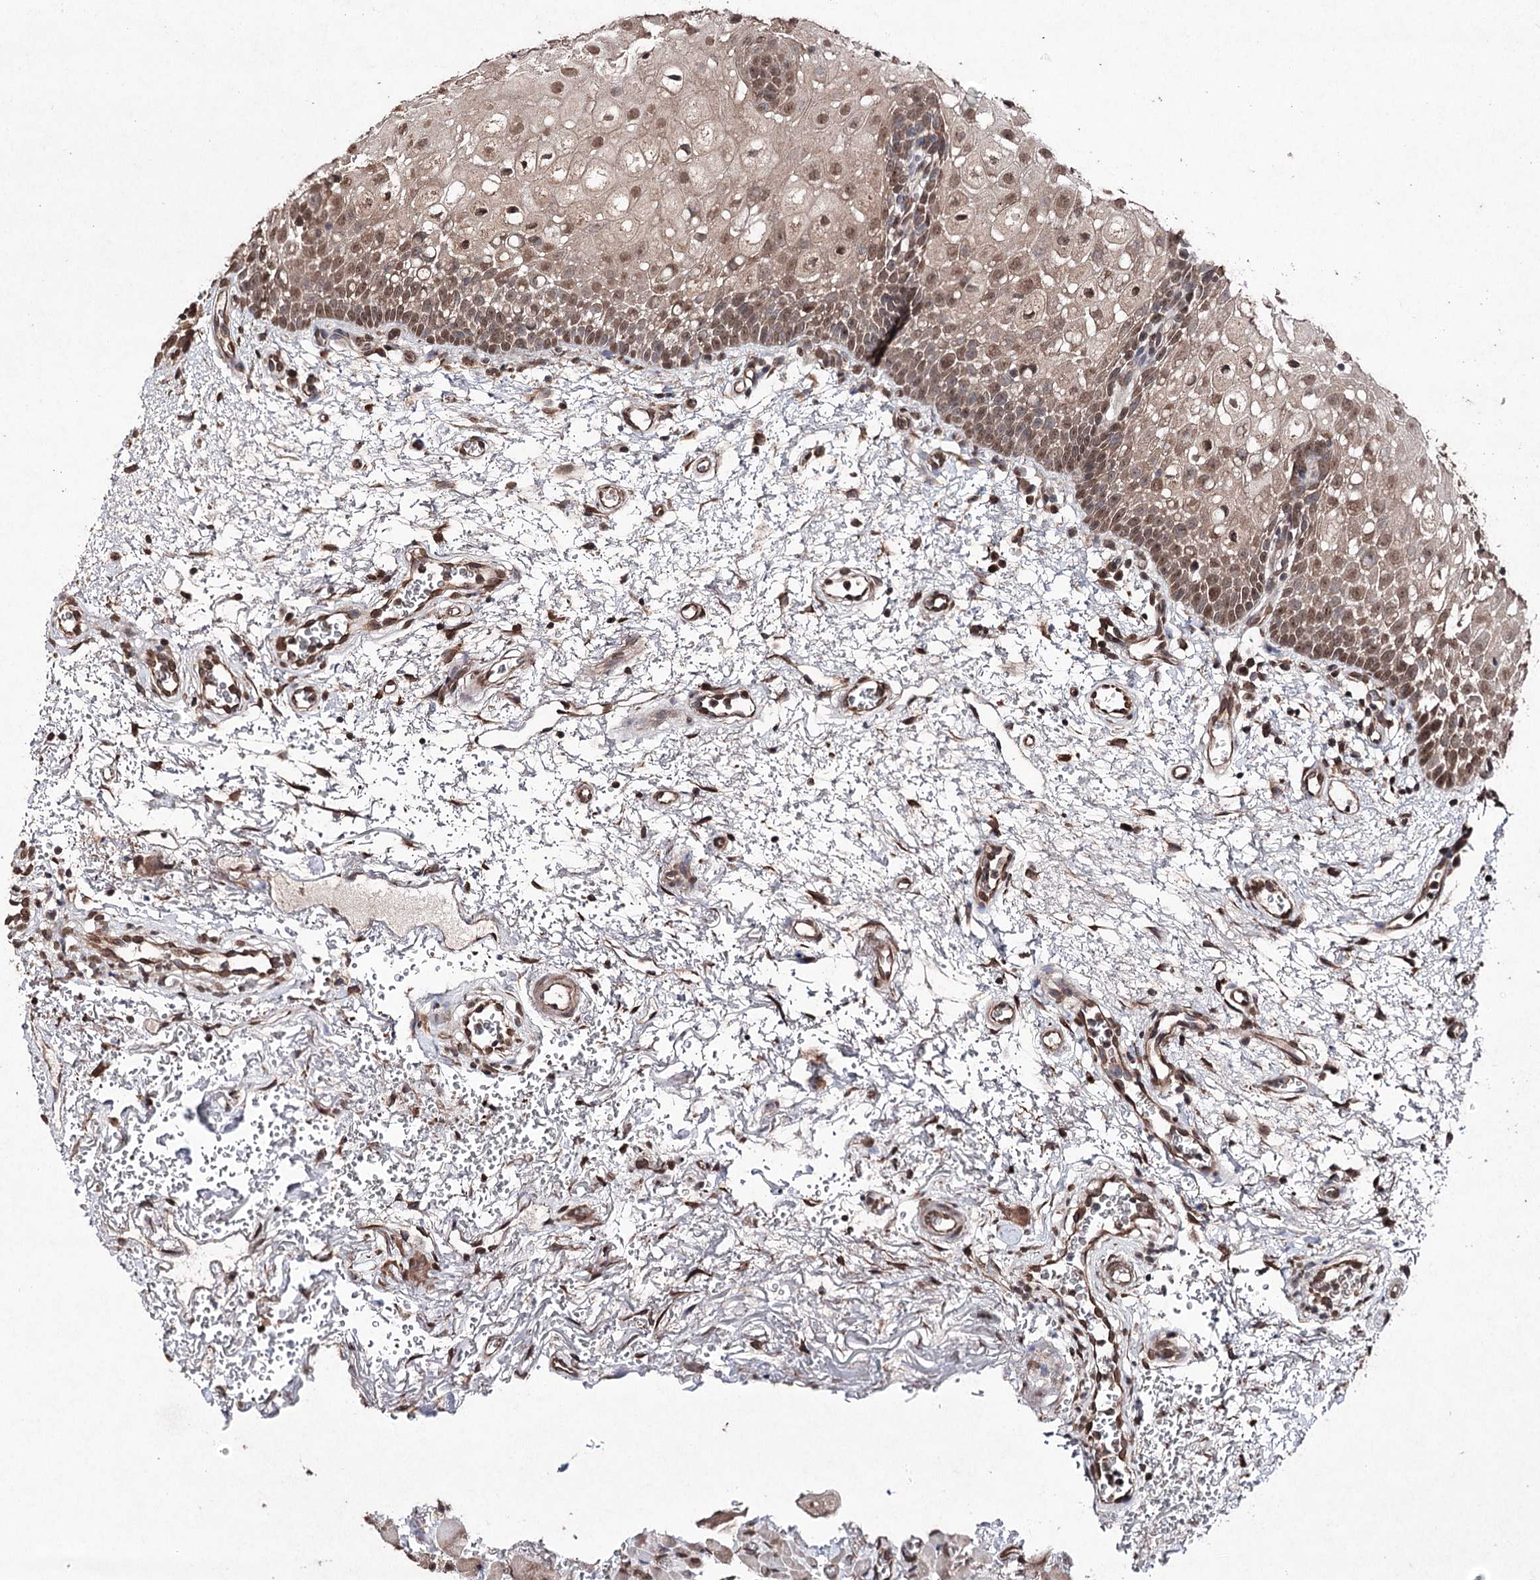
{"staining": {"intensity": "moderate", "quantity": ">75%", "location": "nuclear"}, "tissue": "oral mucosa", "cell_type": "Squamous epithelial cells", "image_type": "normal", "snomed": [{"axis": "morphology", "description": "Normal tissue, NOS"}, {"axis": "morphology", "description": "Squamous cell carcinoma, NOS"}, {"axis": "topography", "description": "Oral tissue"}, {"axis": "topography", "description": "Head-Neck"}], "caption": "Human oral mucosa stained with a brown dye displays moderate nuclear positive expression in about >75% of squamous epithelial cells.", "gene": "ATG14", "patient": {"sex": "male", "age": 68}}